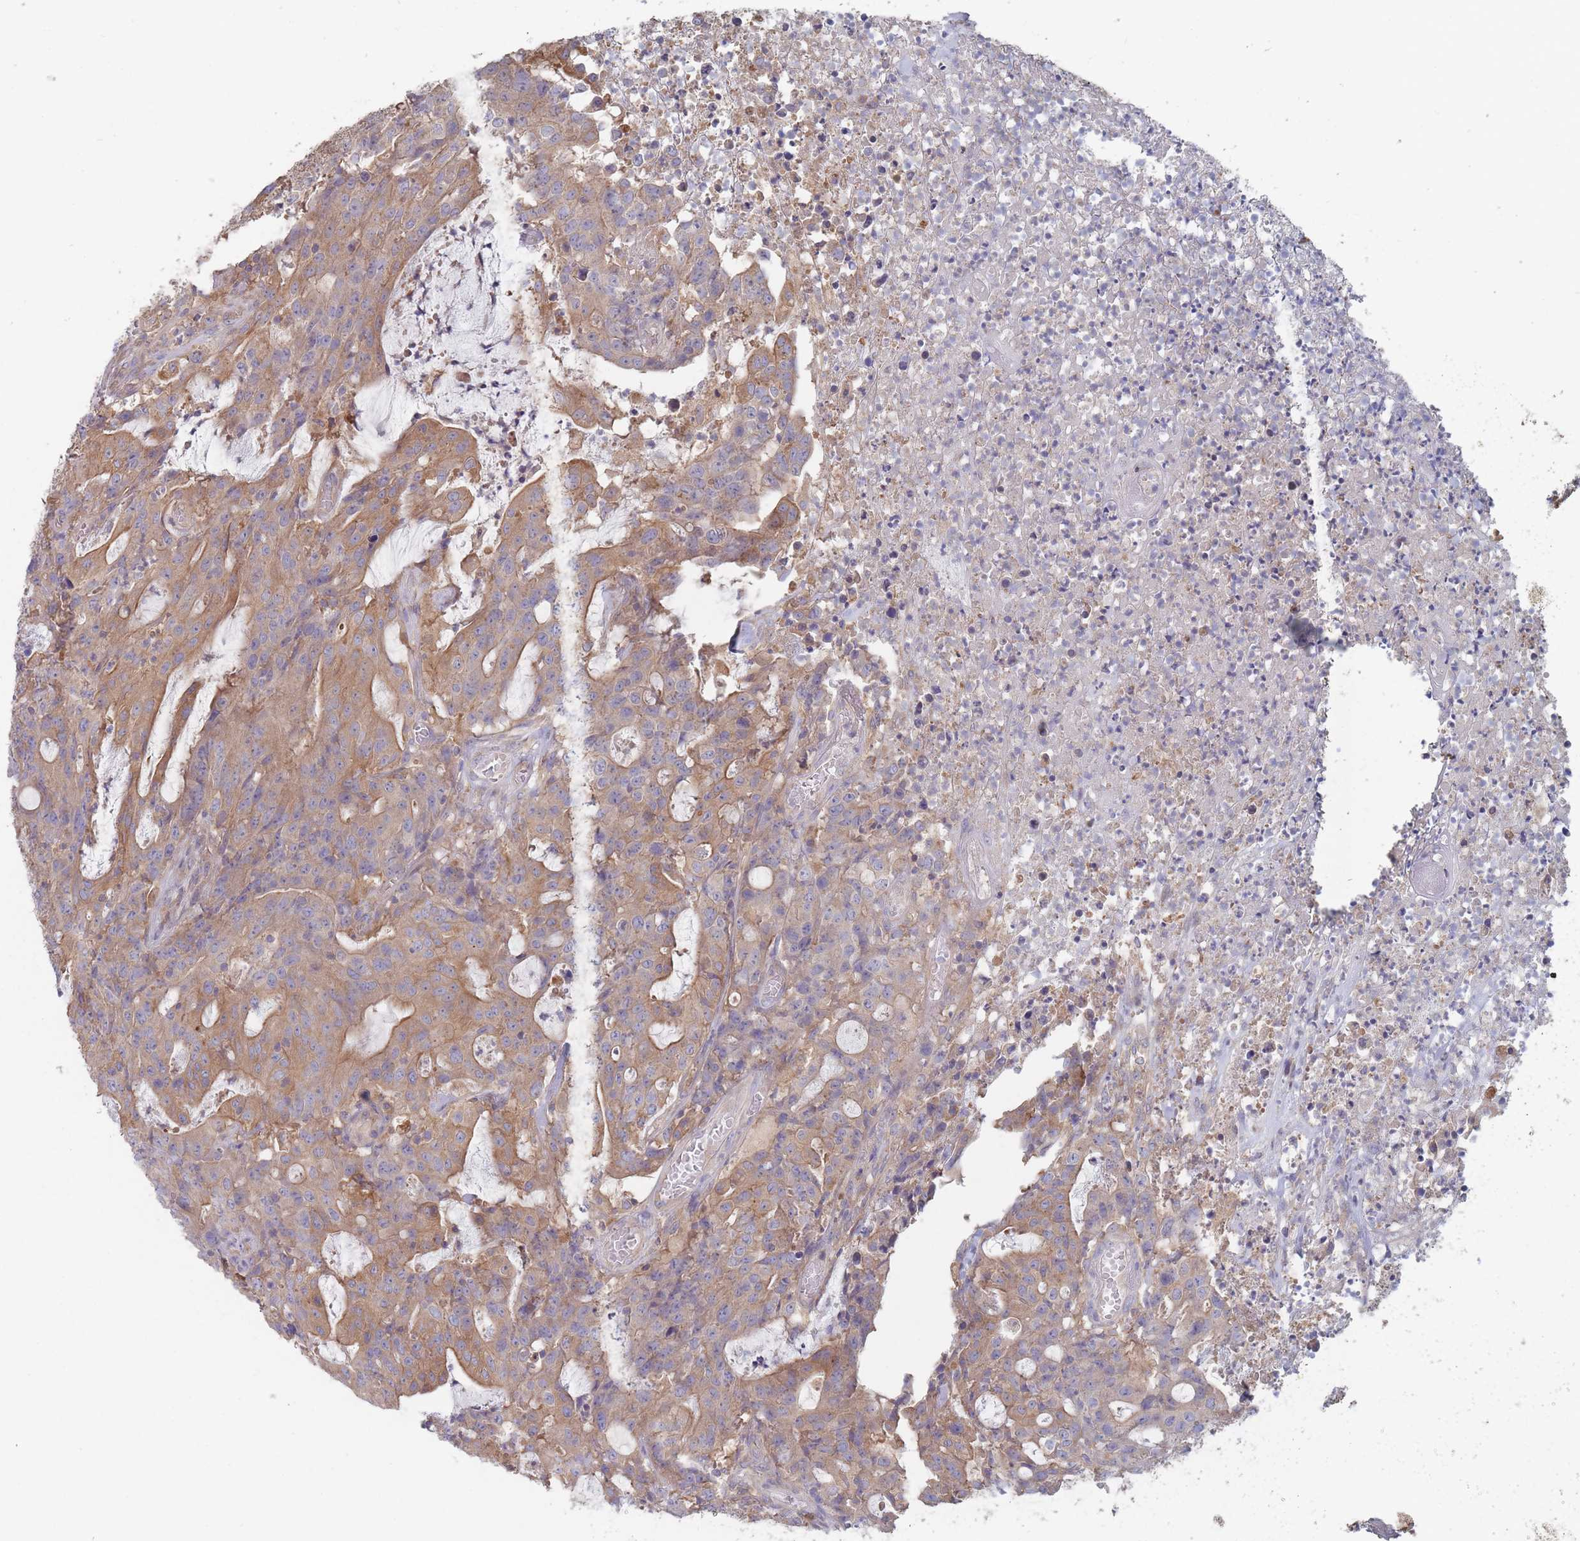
{"staining": {"intensity": "moderate", "quantity": ">75%", "location": "cytoplasmic/membranous"}, "tissue": "colorectal cancer", "cell_type": "Tumor cells", "image_type": "cancer", "snomed": [{"axis": "morphology", "description": "Adenocarcinoma, NOS"}, {"axis": "topography", "description": "Colon"}], "caption": "Protein expression analysis of adenocarcinoma (colorectal) exhibits moderate cytoplasmic/membranous positivity in approximately >75% of tumor cells. The protein of interest is shown in brown color, while the nuclei are stained blue.", "gene": "EFCC1", "patient": {"sex": "male", "age": 83}}